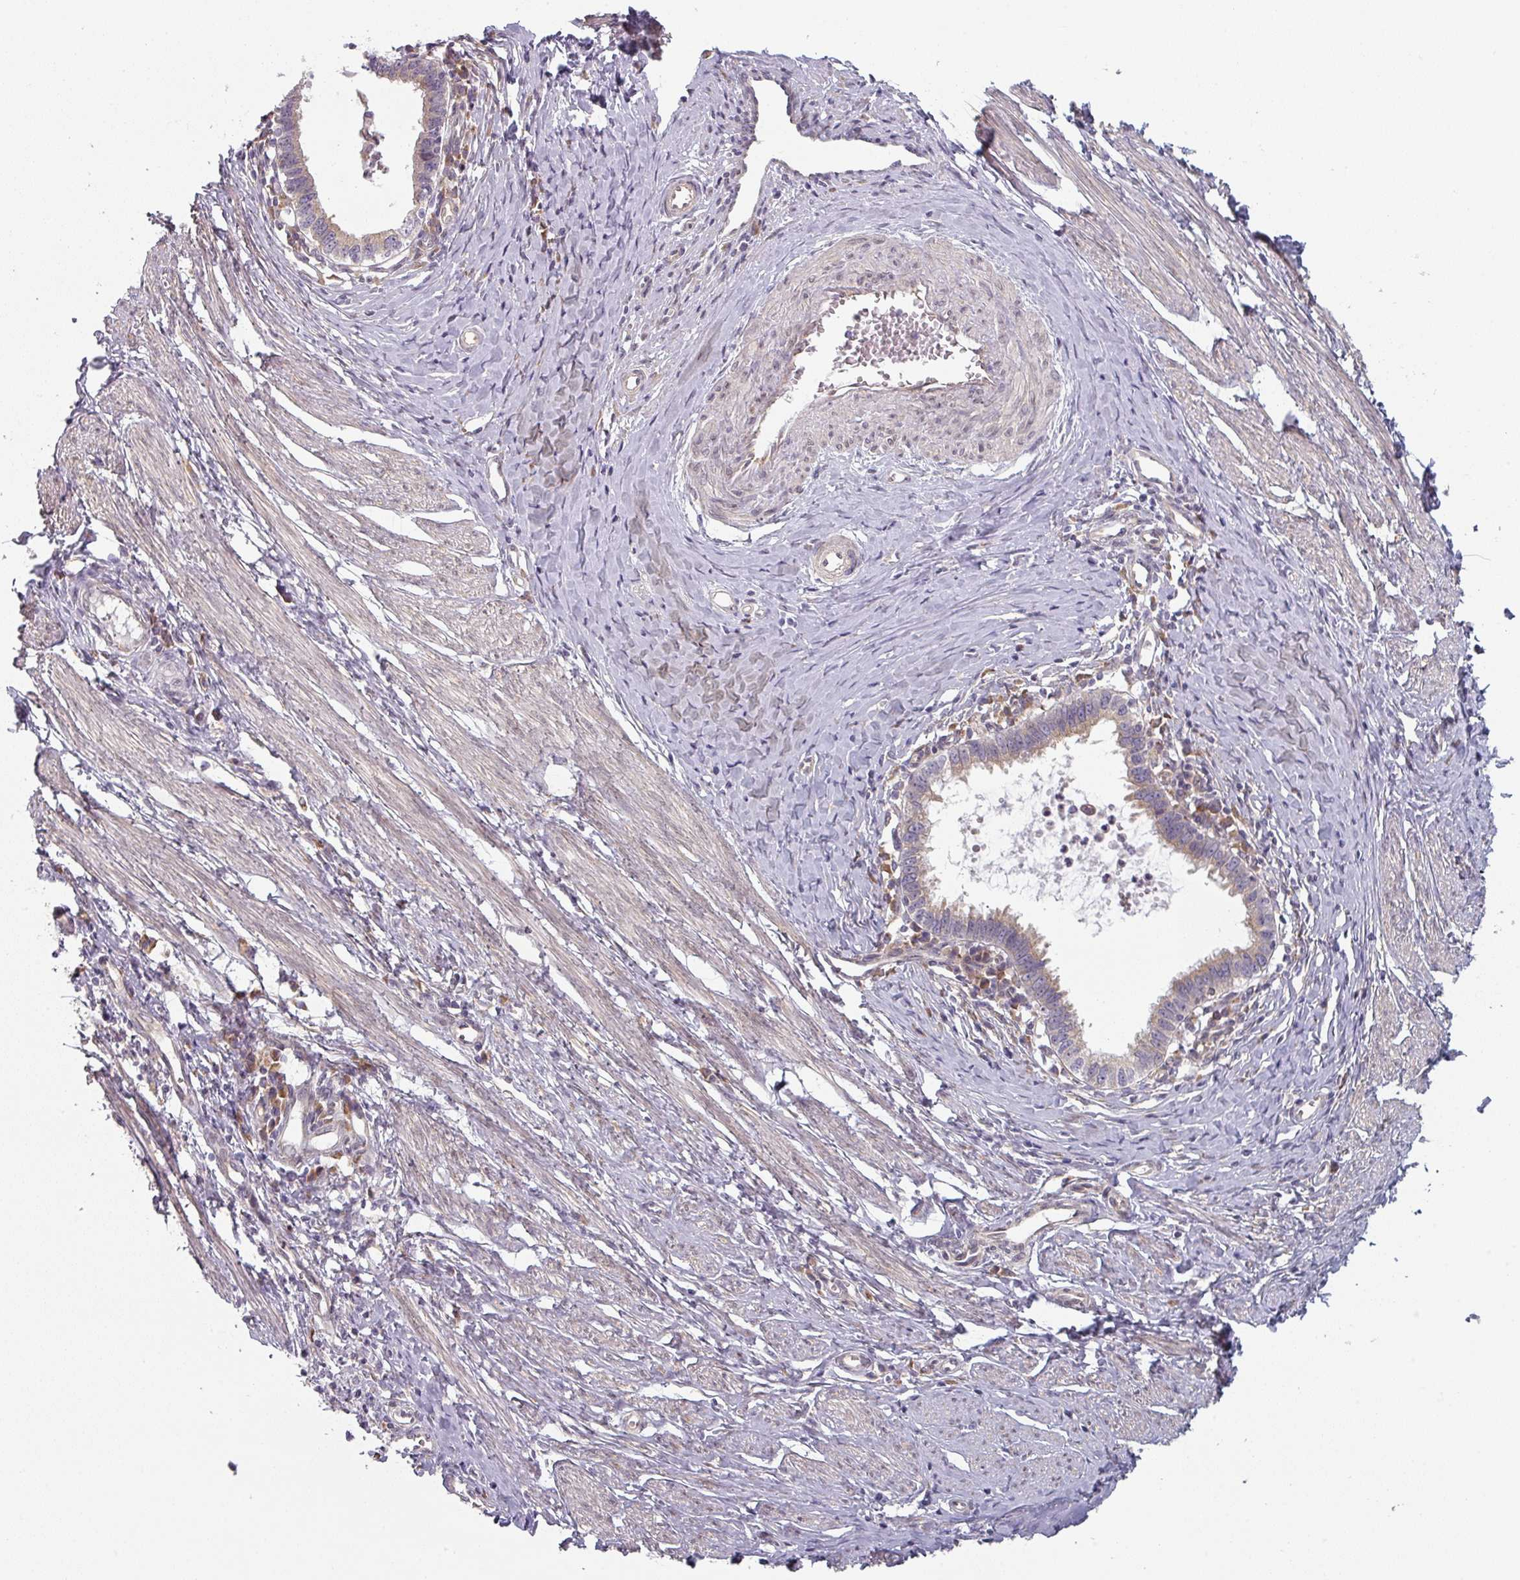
{"staining": {"intensity": "weak", "quantity": "<25%", "location": "cytoplasmic/membranous"}, "tissue": "cervical cancer", "cell_type": "Tumor cells", "image_type": "cancer", "snomed": [{"axis": "morphology", "description": "Adenocarcinoma, NOS"}, {"axis": "topography", "description": "Cervix"}], "caption": "An image of human cervical cancer is negative for staining in tumor cells.", "gene": "TAPT1", "patient": {"sex": "female", "age": 36}}